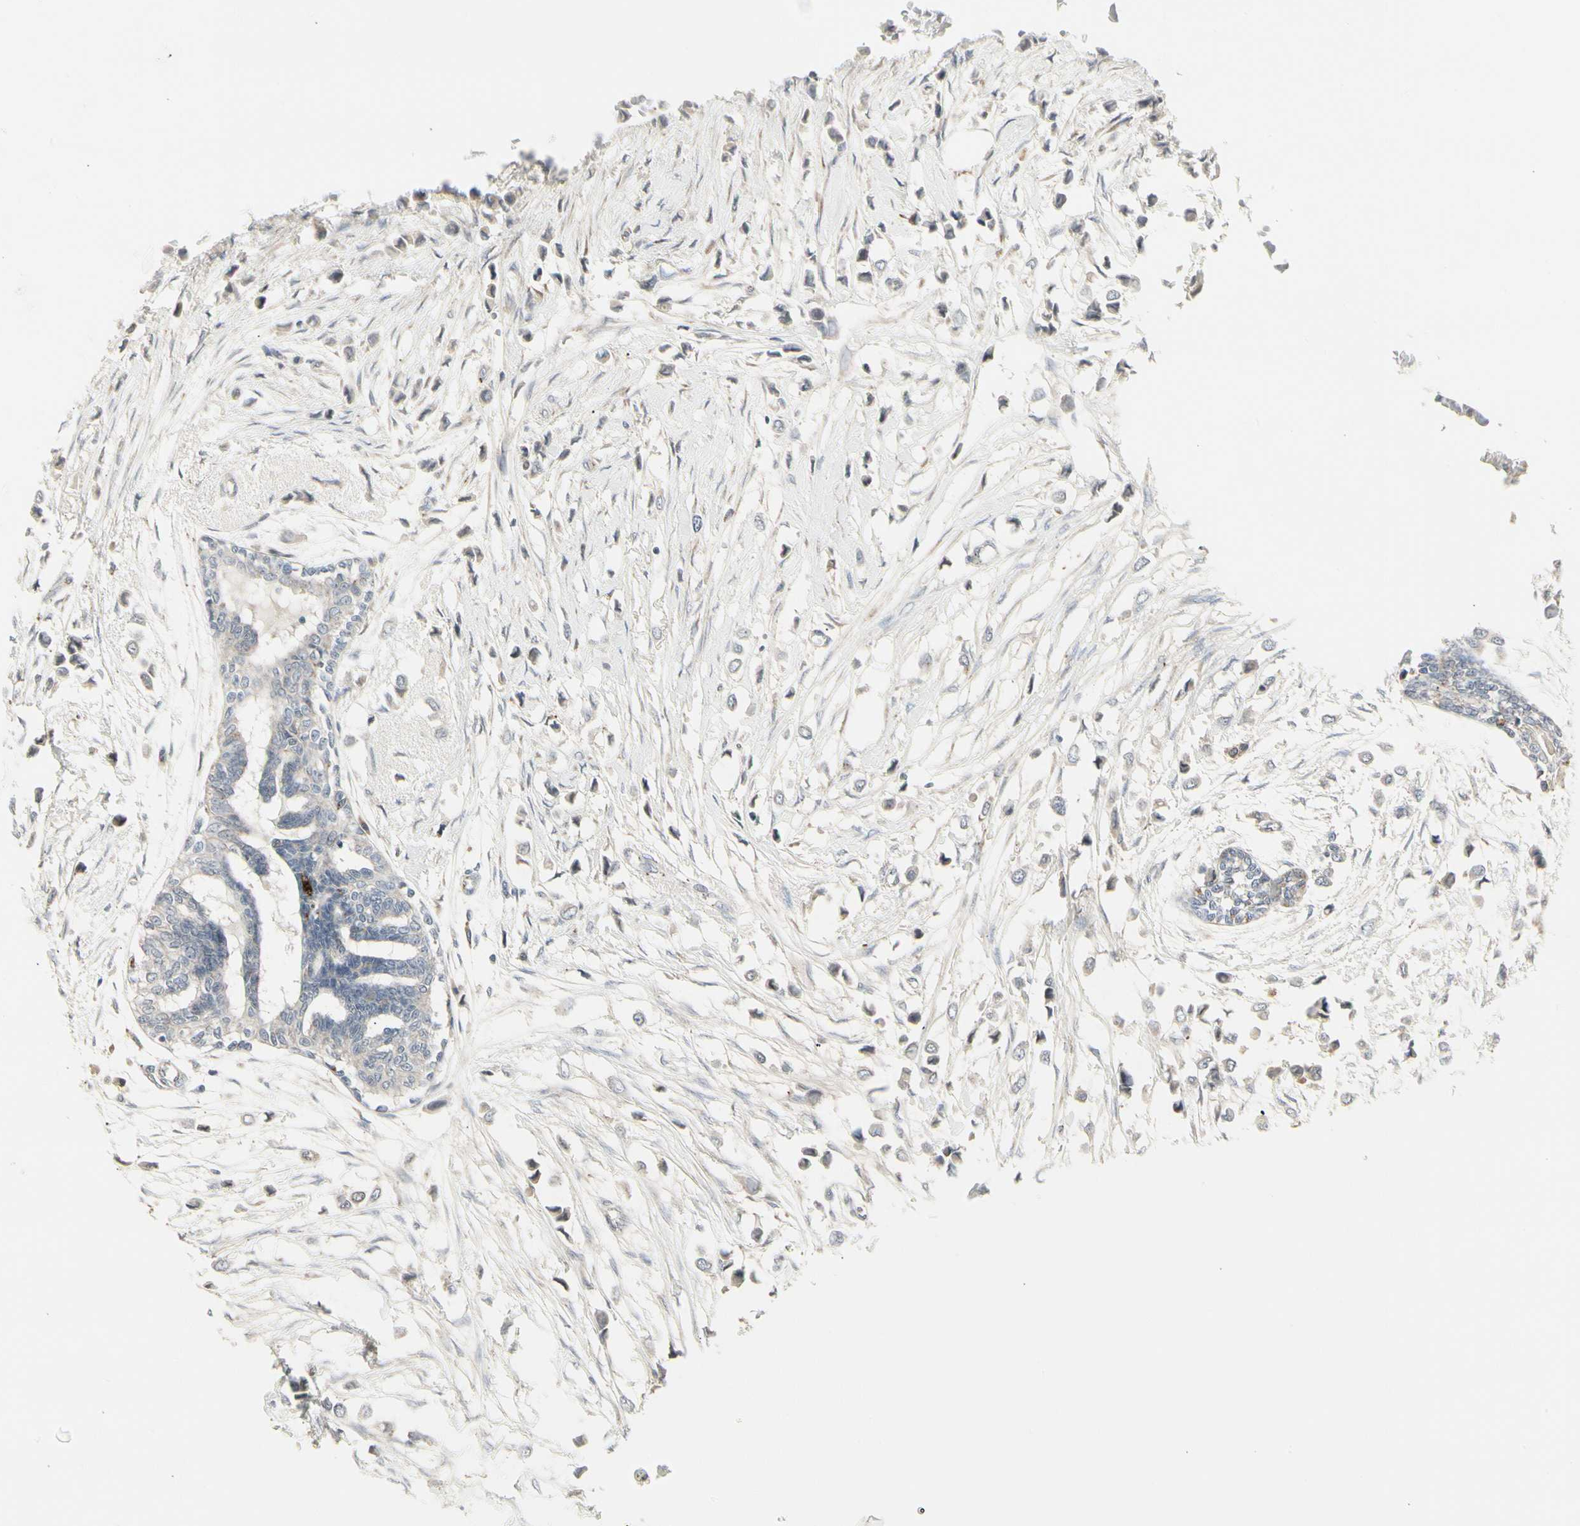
{"staining": {"intensity": "negative", "quantity": "none", "location": "none"}, "tissue": "breast cancer", "cell_type": "Tumor cells", "image_type": "cancer", "snomed": [{"axis": "morphology", "description": "Lobular carcinoma"}, {"axis": "topography", "description": "Breast"}], "caption": "A photomicrograph of breast cancer stained for a protein shows no brown staining in tumor cells.", "gene": "GRN", "patient": {"sex": "female", "age": 51}}